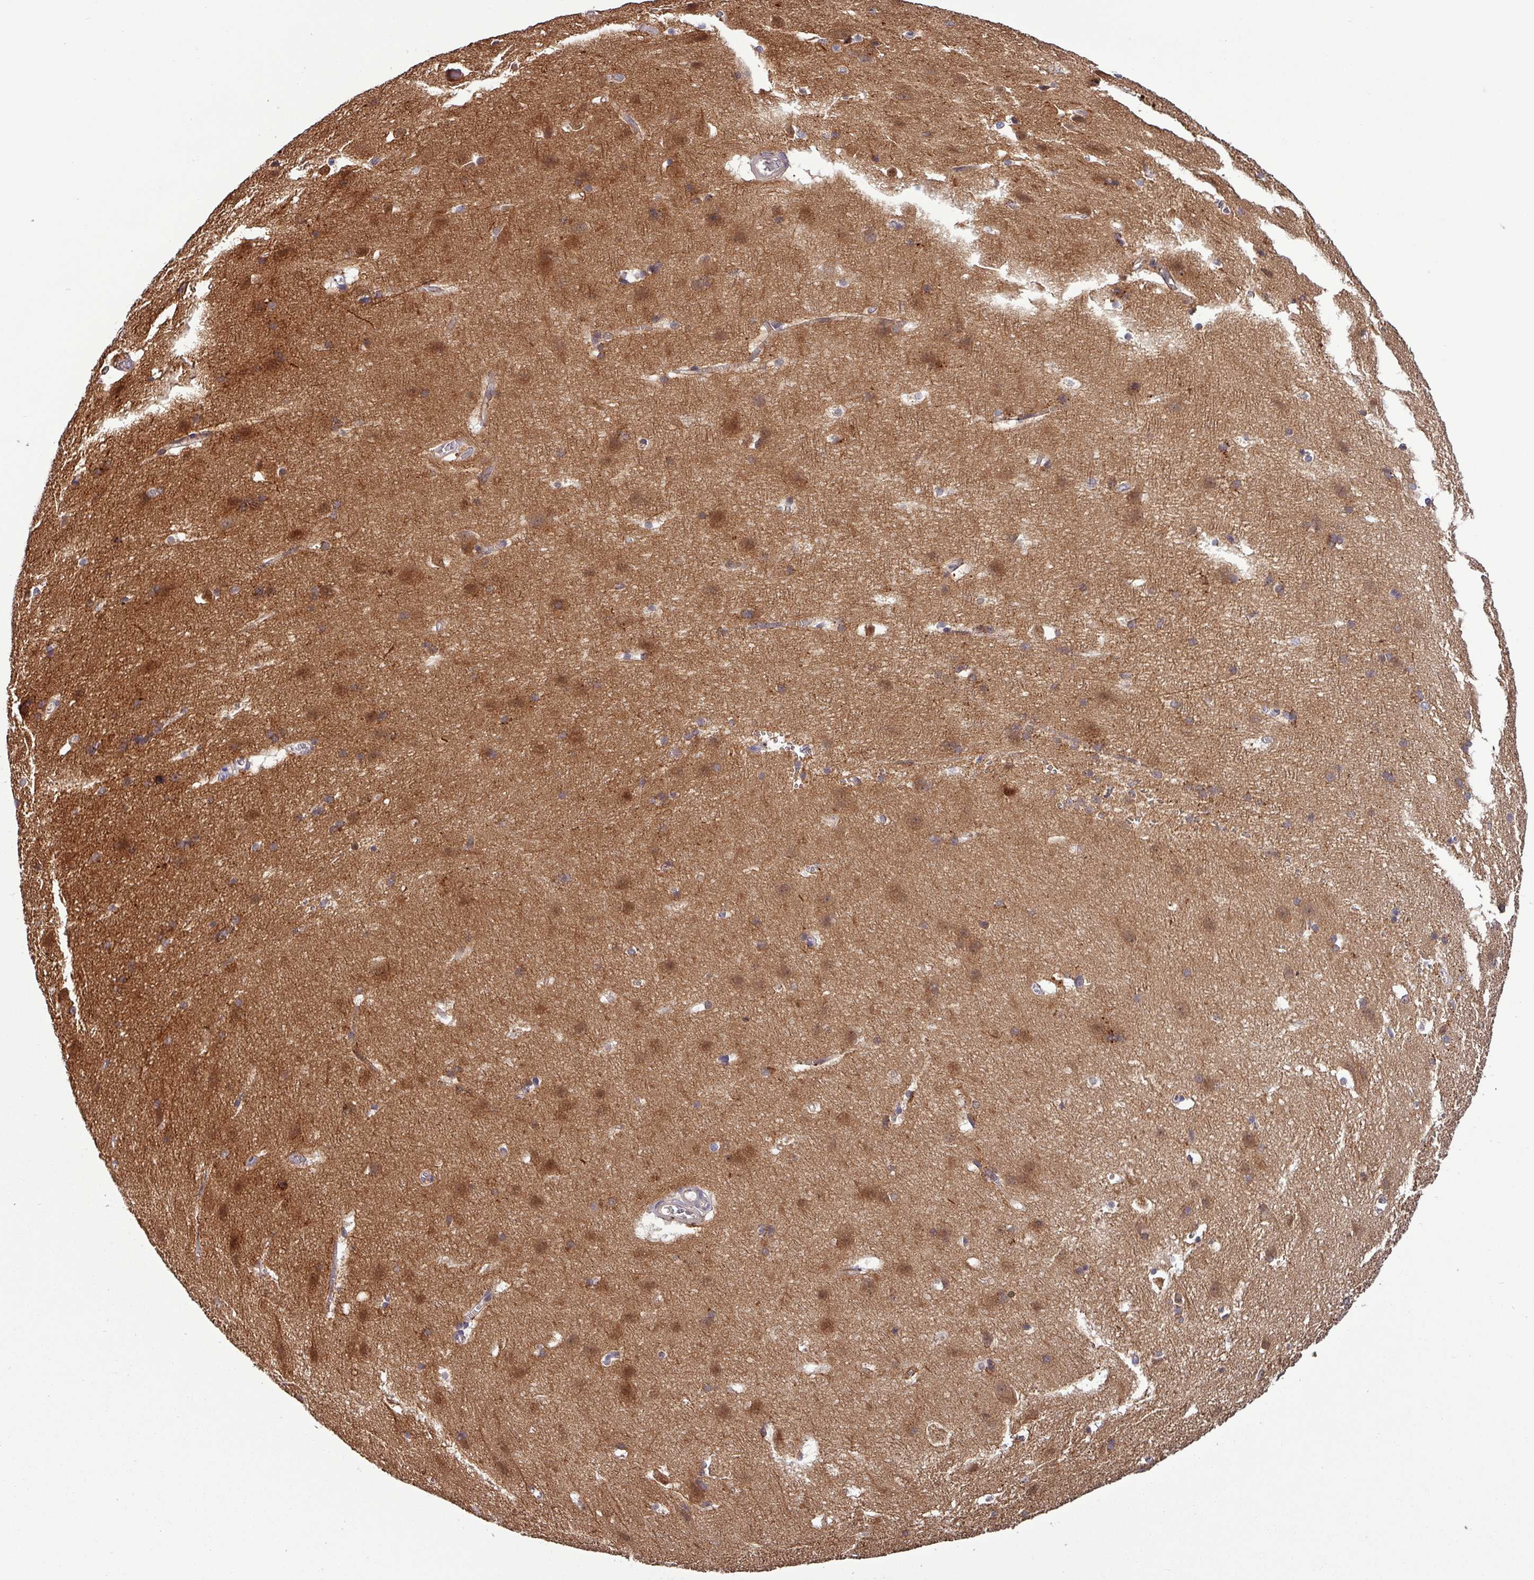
{"staining": {"intensity": "weak", "quantity": "25%-75%", "location": "cytoplasmic/membranous"}, "tissue": "cerebral cortex", "cell_type": "Endothelial cells", "image_type": "normal", "snomed": [{"axis": "morphology", "description": "Normal tissue, NOS"}, {"axis": "topography", "description": "Cerebral cortex"}], "caption": "A high-resolution micrograph shows immunohistochemistry (IHC) staining of unremarkable cerebral cortex, which demonstrates weak cytoplasmic/membranous expression in approximately 25%-75% of endothelial cells.", "gene": "PUS1", "patient": {"sex": "male", "age": 54}}